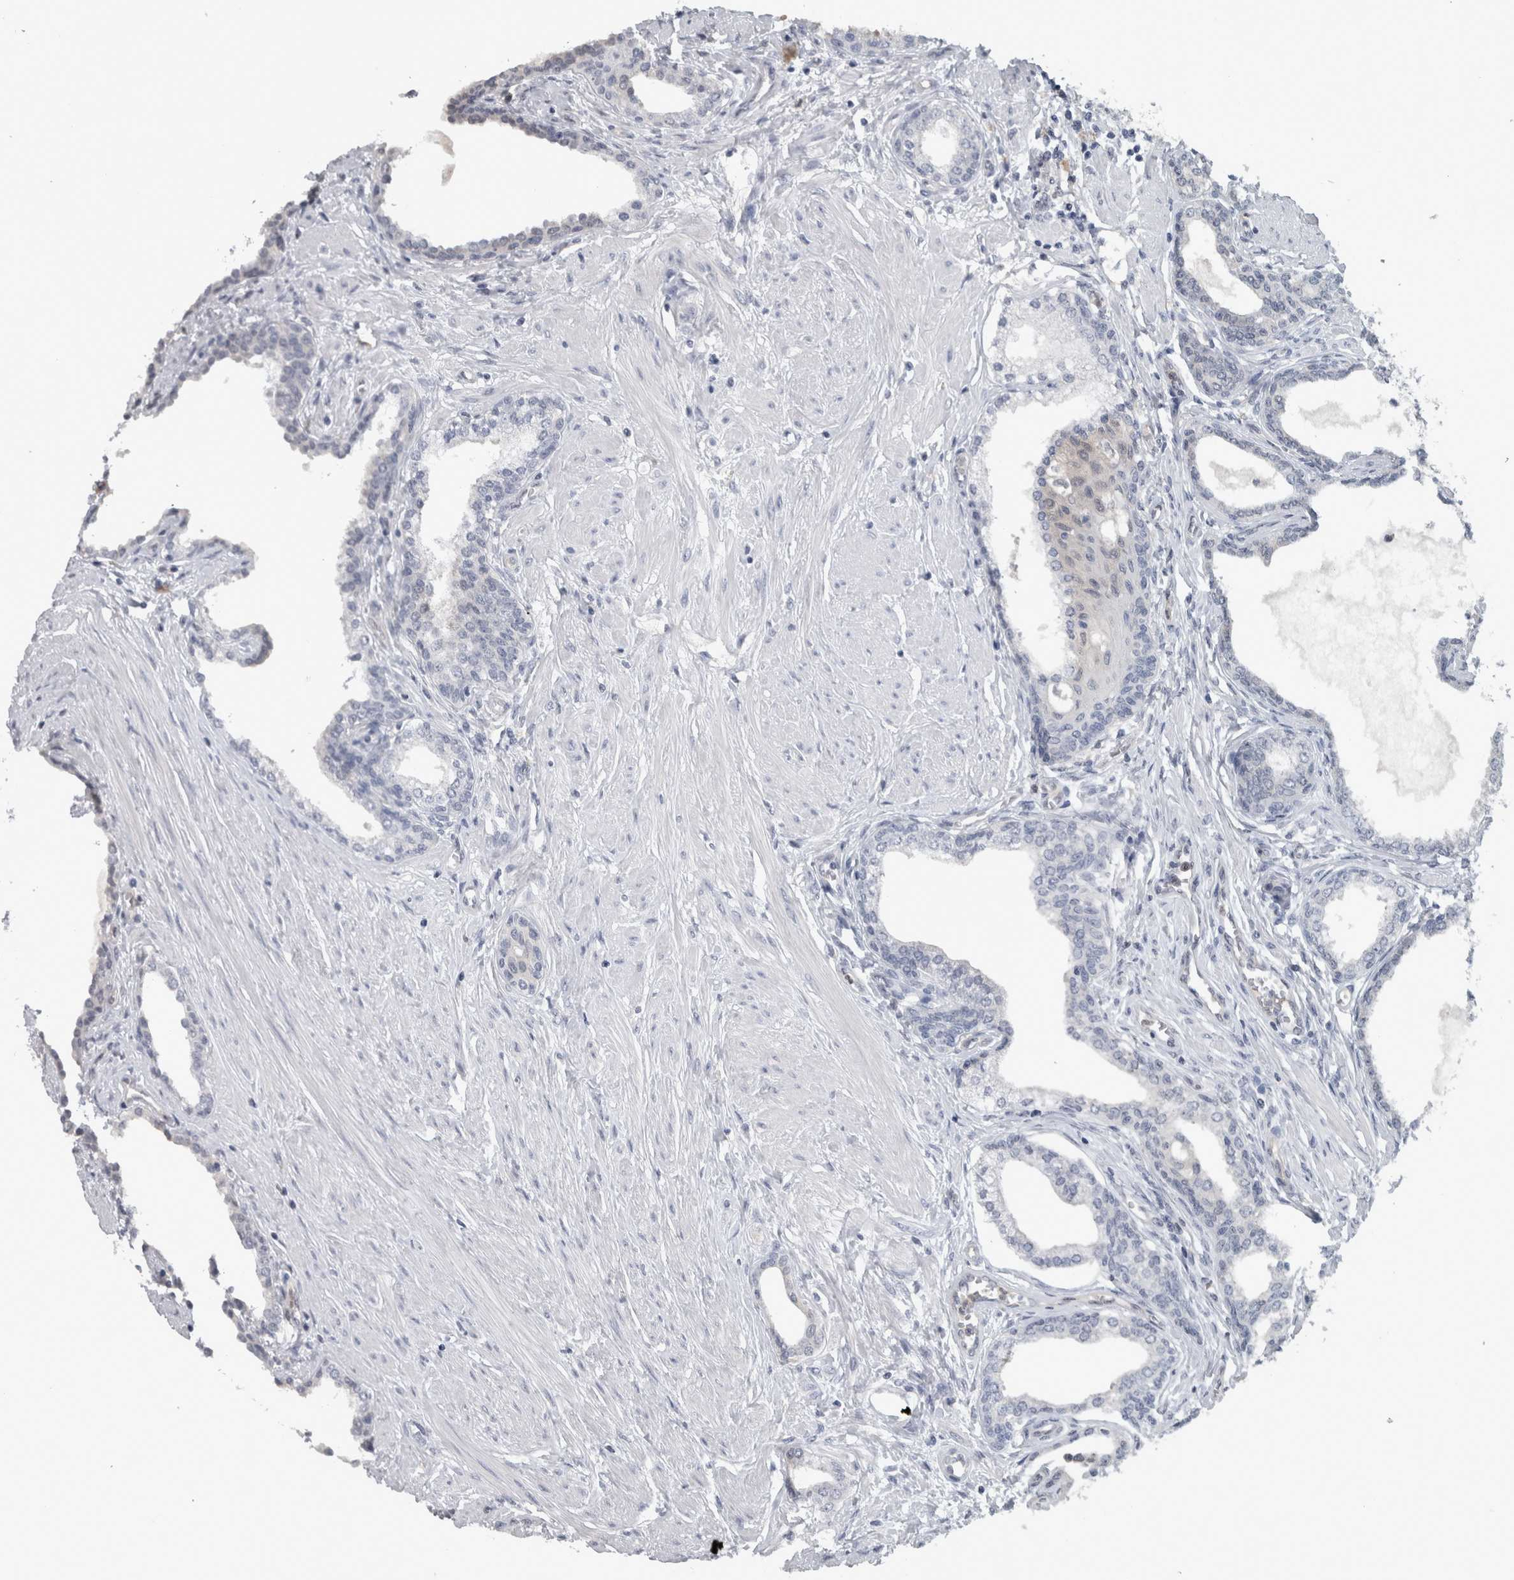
{"staining": {"intensity": "negative", "quantity": "none", "location": "none"}, "tissue": "prostate cancer", "cell_type": "Tumor cells", "image_type": "cancer", "snomed": [{"axis": "morphology", "description": "Adenocarcinoma, High grade"}, {"axis": "topography", "description": "Prostate"}], "caption": "A high-resolution micrograph shows immunohistochemistry (IHC) staining of prostate cancer, which shows no significant staining in tumor cells.", "gene": "NAPRT", "patient": {"sex": "male", "age": 52}}